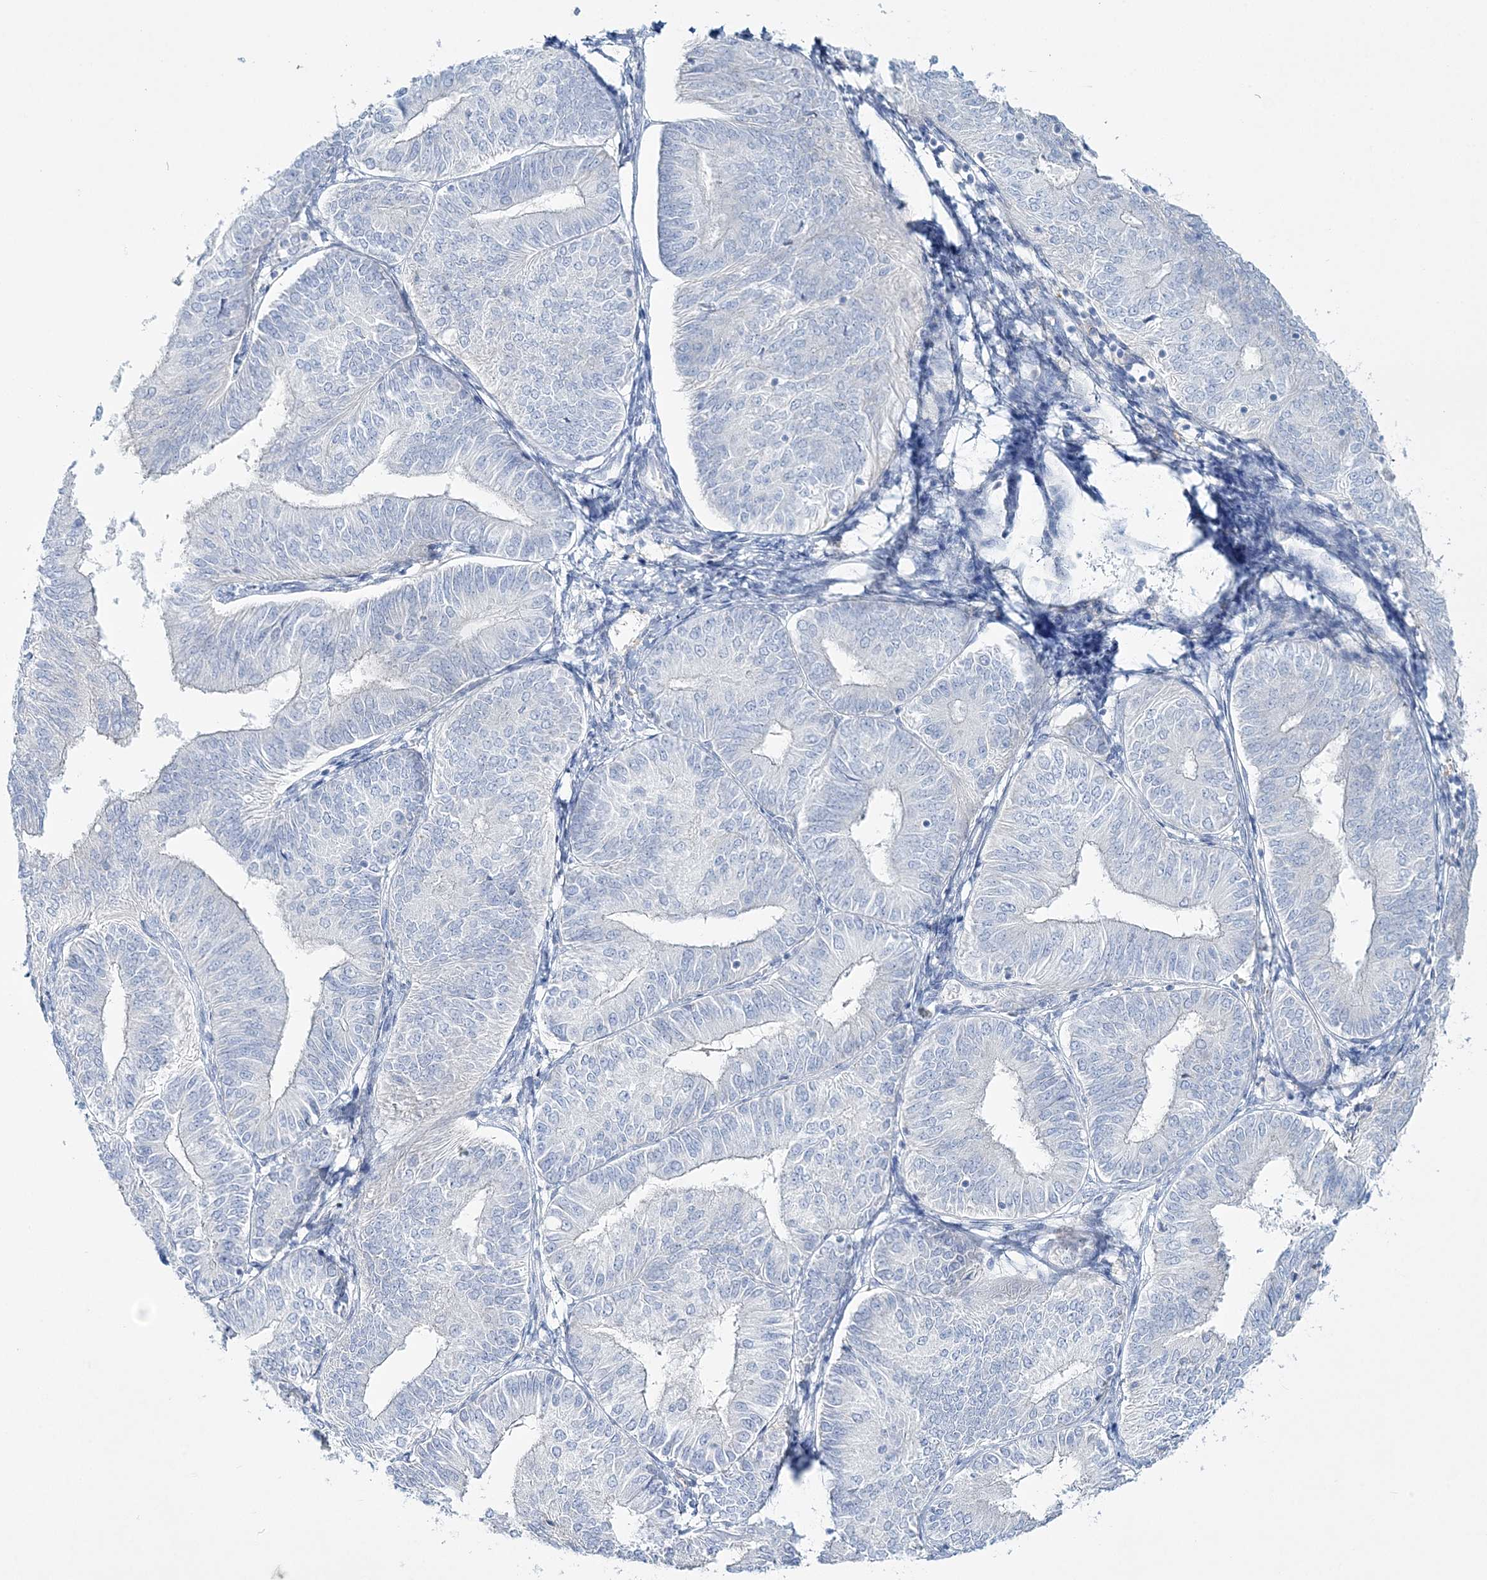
{"staining": {"intensity": "negative", "quantity": "none", "location": "none"}, "tissue": "endometrial cancer", "cell_type": "Tumor cells", "image_type": "cancer", "snomed": [{"axis": "morphology", "description": "Adenocarcinoma, NOS"}, {"axis": "topography", "description": "Endometrium"}], "caption": "Endometrial cancer (adenocarcinoma) stained for a protein using IHC reveals no positivity tumor cells.", "gene": "WDSUB1", "patient": {"sex": "female", "age": 58}}